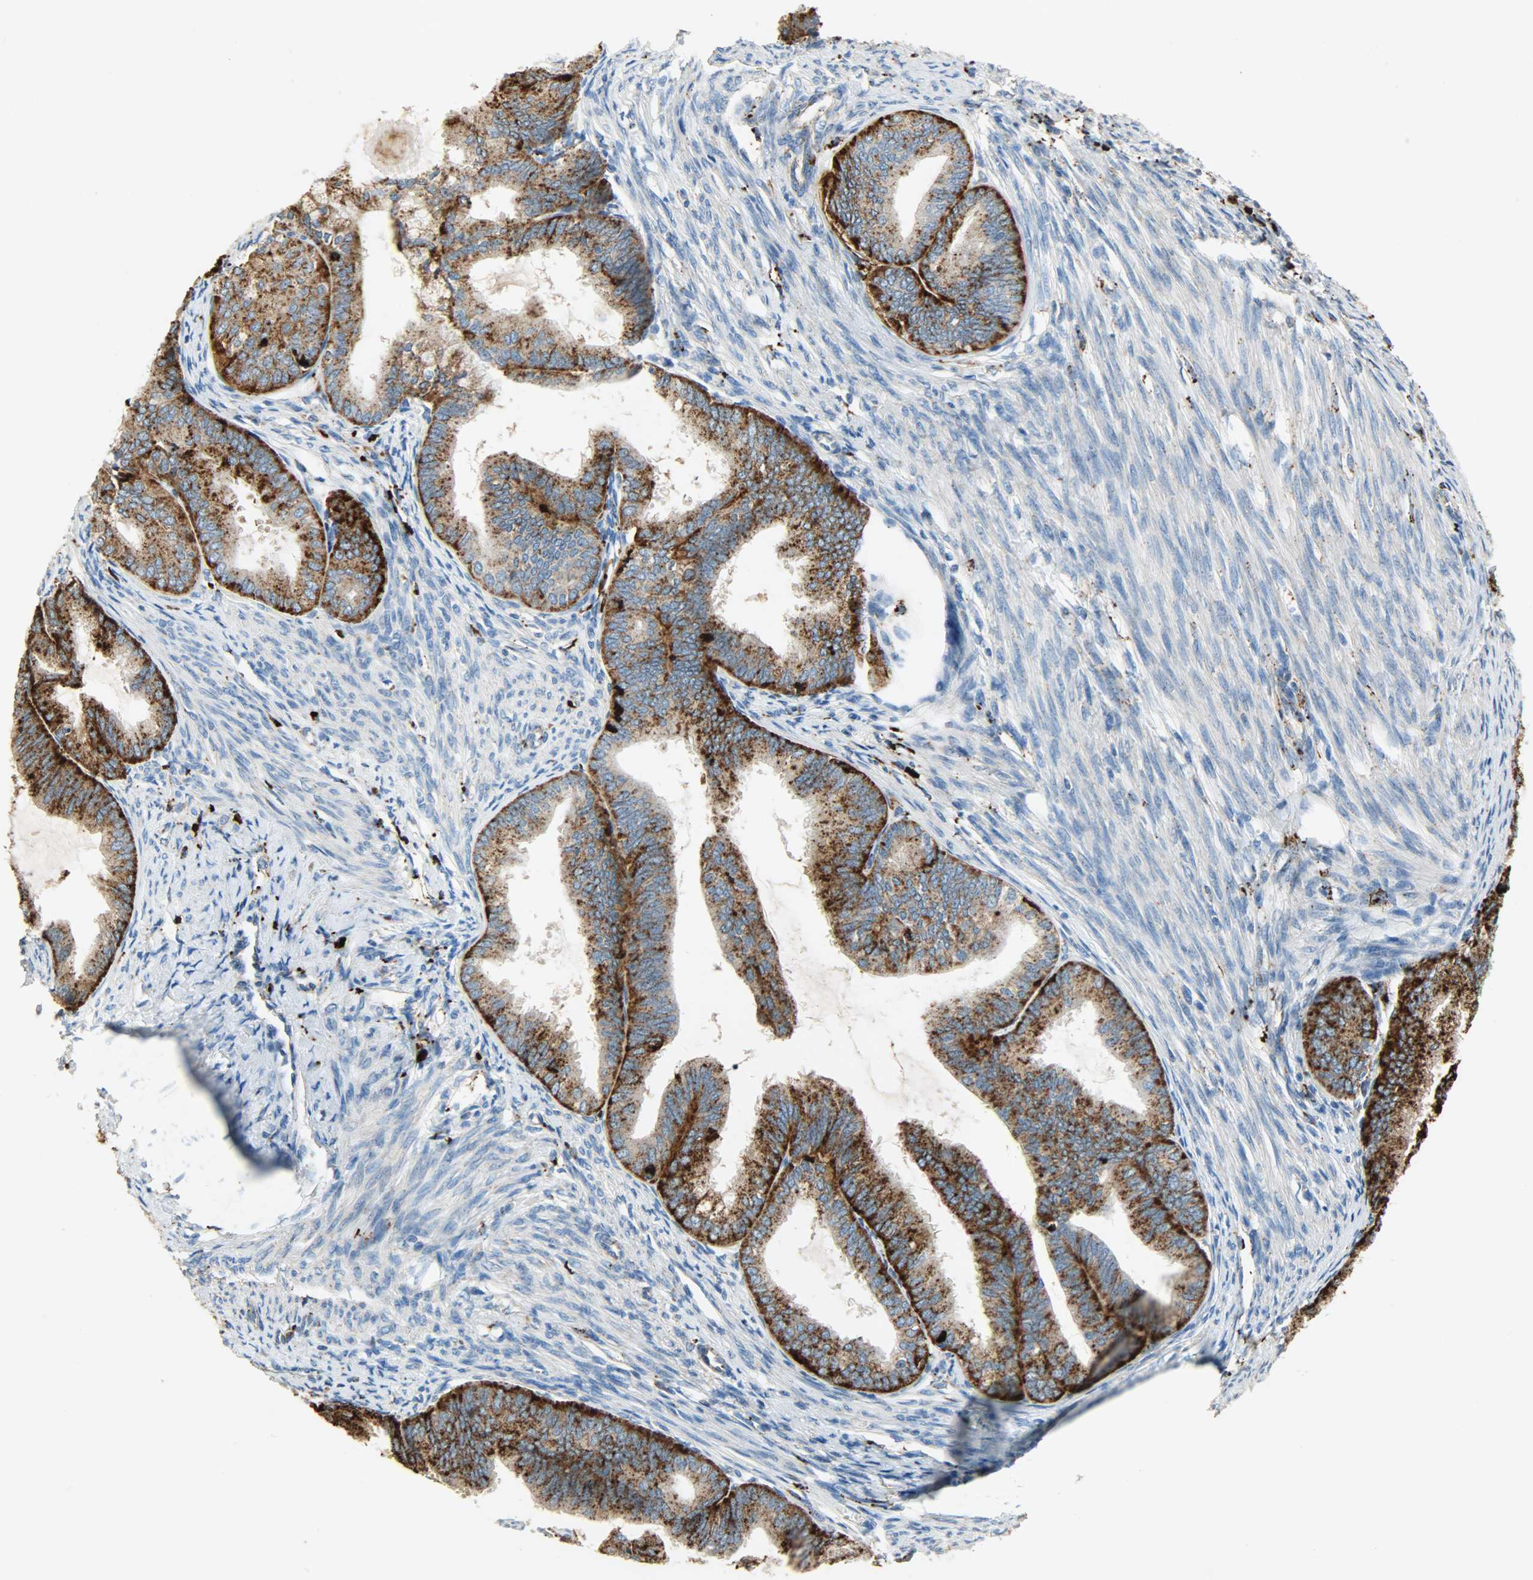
{"staining": {"intensity": "strong", "quantity": ">75%", "location": "cytoplasmic/membranous"}, "tissue": "endometrial cancer", "cell_type": "Tumor cells", "image_type": "cancer", "snomed": [{"axis": "morphology", "description": "Adenocarcinoma, NOS"}, {"axis": "topography", "description": "Endometrium"}], "caption": "Immunohistochemistry (IHC) staining of endometrial cancer, which shows high levels of strong cytoplasmic/membranous expression in approximately >75% of tumor cells indicating strong cytoplasmic/membranous protein staining. The staining was performed using DAB (3,3'-diaminobenzidine) (brown) for protein detection and nuclei were counterstained in hematoxylin (blue).", "gene": "ASAH1", "patient": {"sex": "female", "age": 86}}